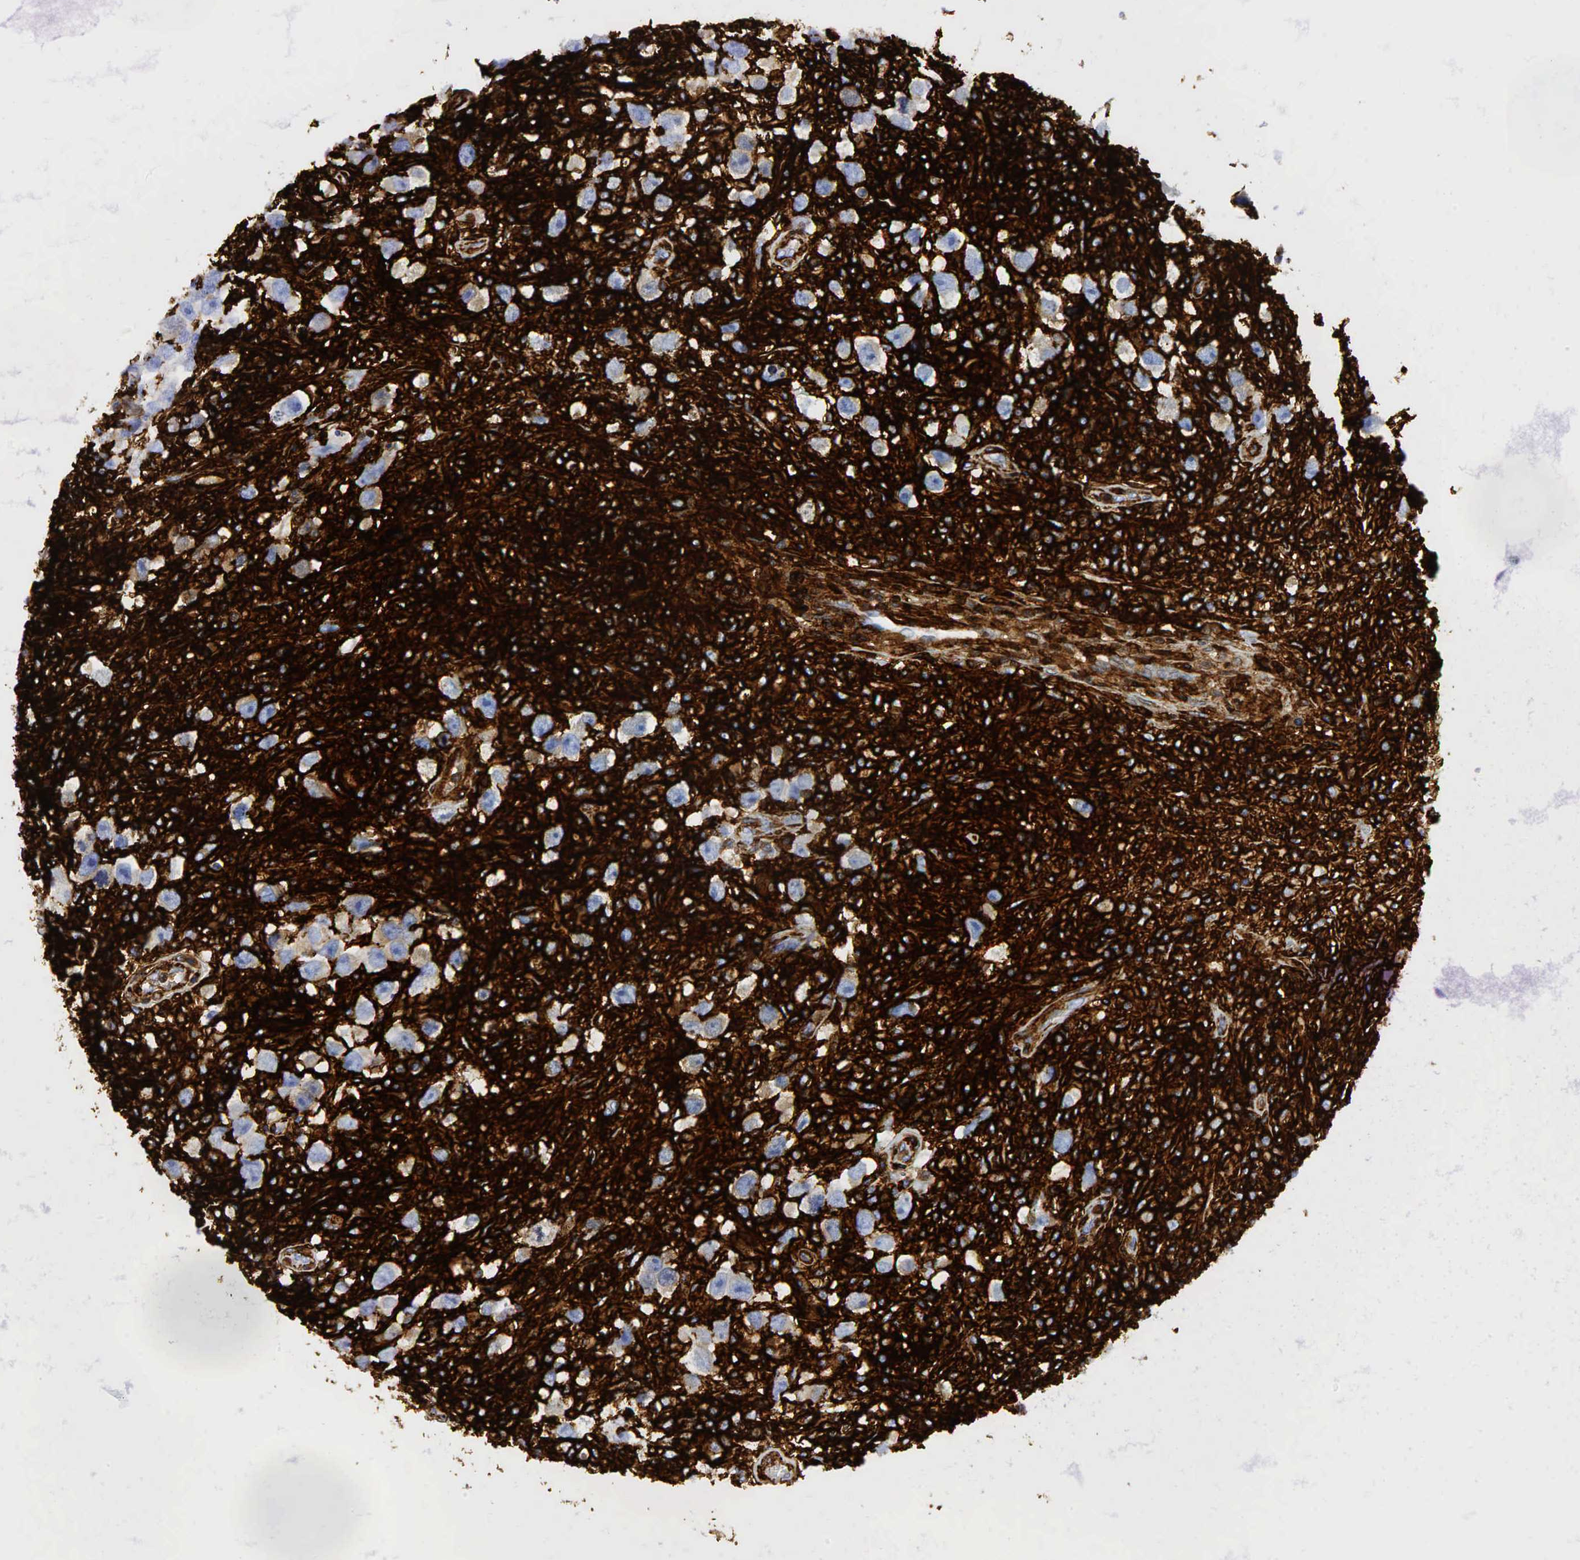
{"staining": {"intensity": "negative", "quantity": "none", "location": "none"}, "tissue": "testis cancer", "cell_type": "Tumor cells", "image_type": "cancer", "snomed": [{"axis": "morphology", "description": "Seminoma, NOS"}, {"axis": "topography", "description": "Testis"}], "caption": "Testis cancer (seminoma) was stained to show a protein in brown. There is no significant staining in tumor cells.", "gene": "CD44", "patient": {"sex": "male", "age": 34}}